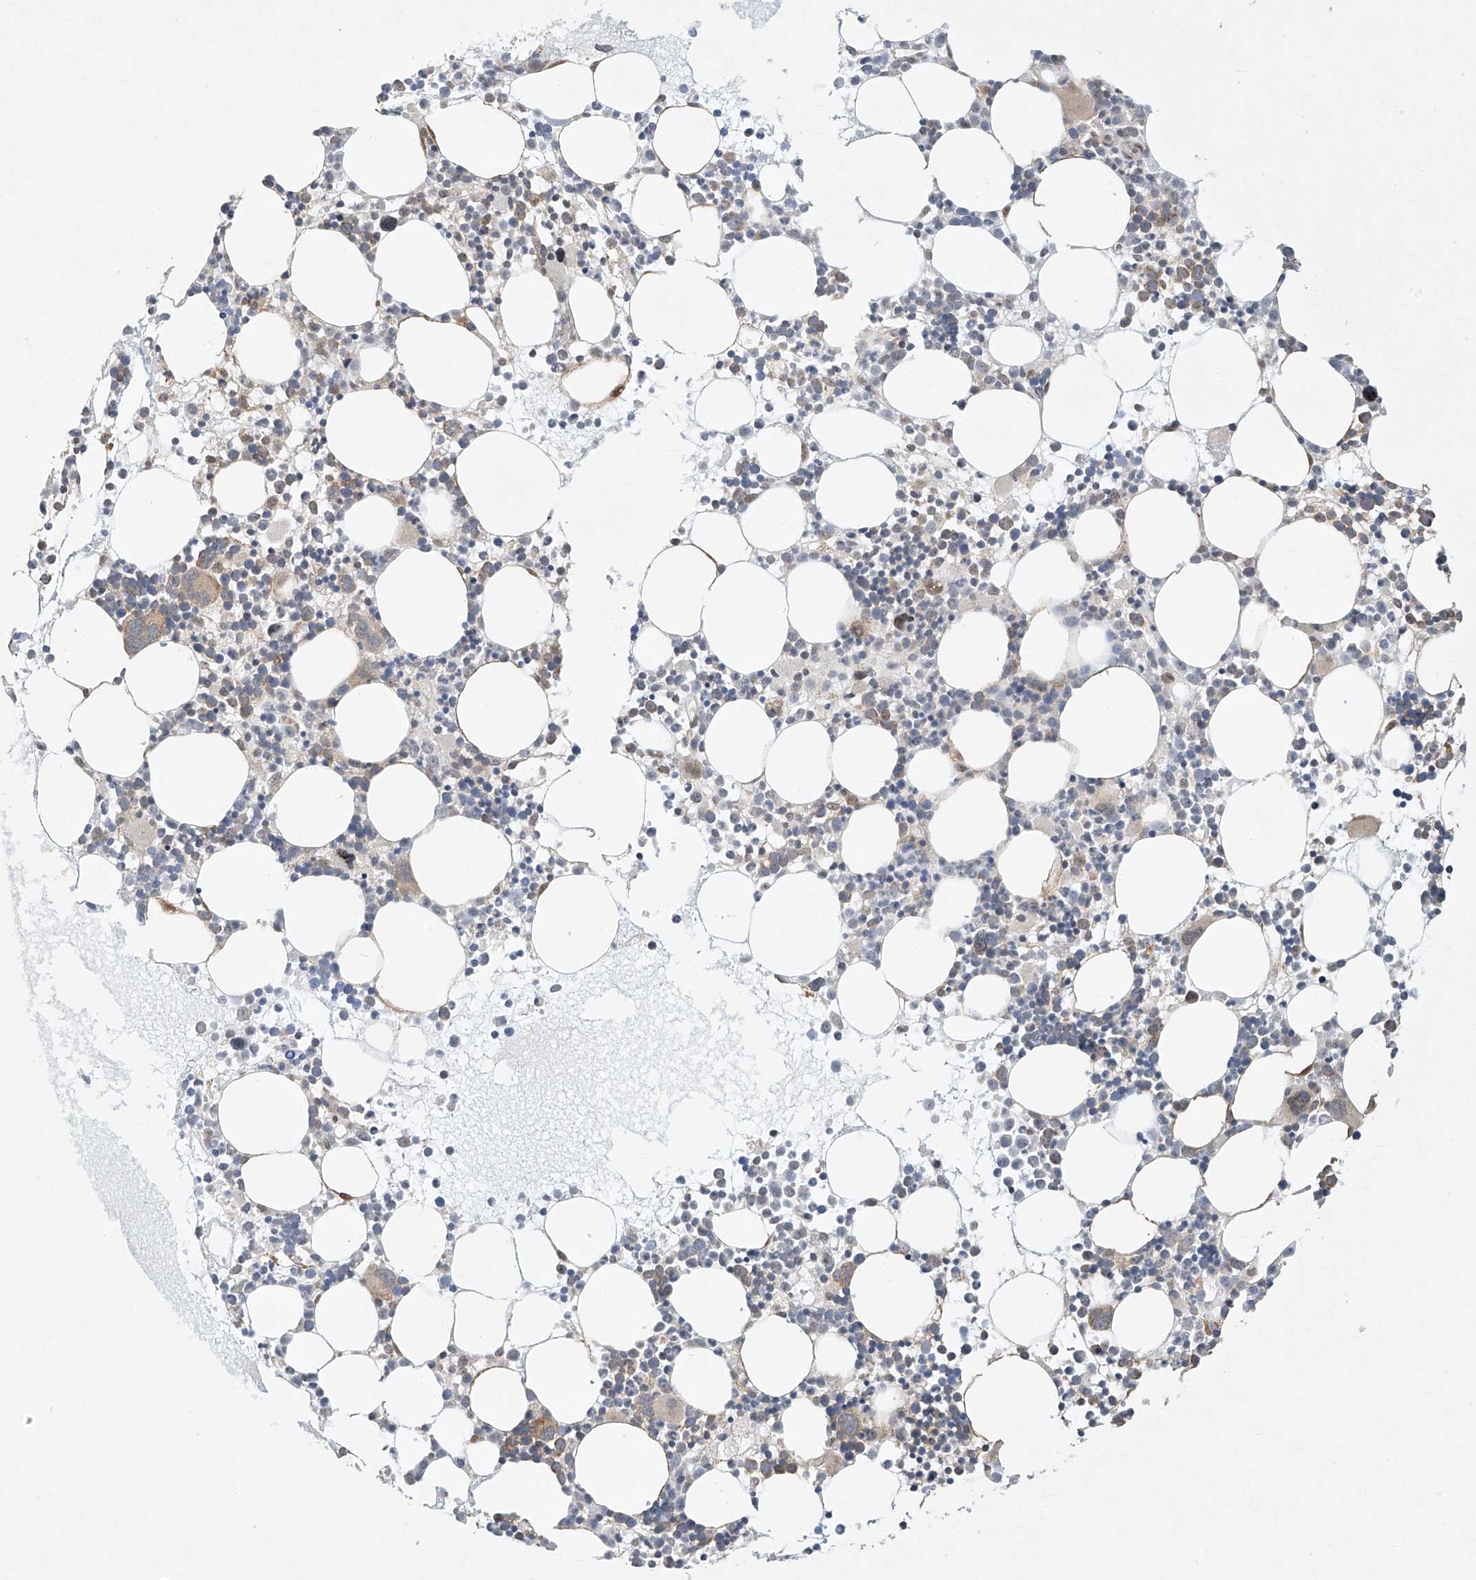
{"staining": {"intensity": "weak", "quantity": "<25%", "location": "cytoplasmic/membranous"}, "tissue": "bone marrow", "cell_type": "Hematopoietic cells", "image_type": "normal", "snomed": [{"axis": "morphology", "description": "Normal tissue, NOS"}, {"axis": "topography", "description": "Bone marrow"}], "caption": "High power microscopy micrograph of an immunohistochemistry (IHC) photomicrograph of normal bone marrow, revealing no significant positivity in hematopoietic cells.", "gene": "TASP1", "patient": {"sex": "female", "age": 62}}